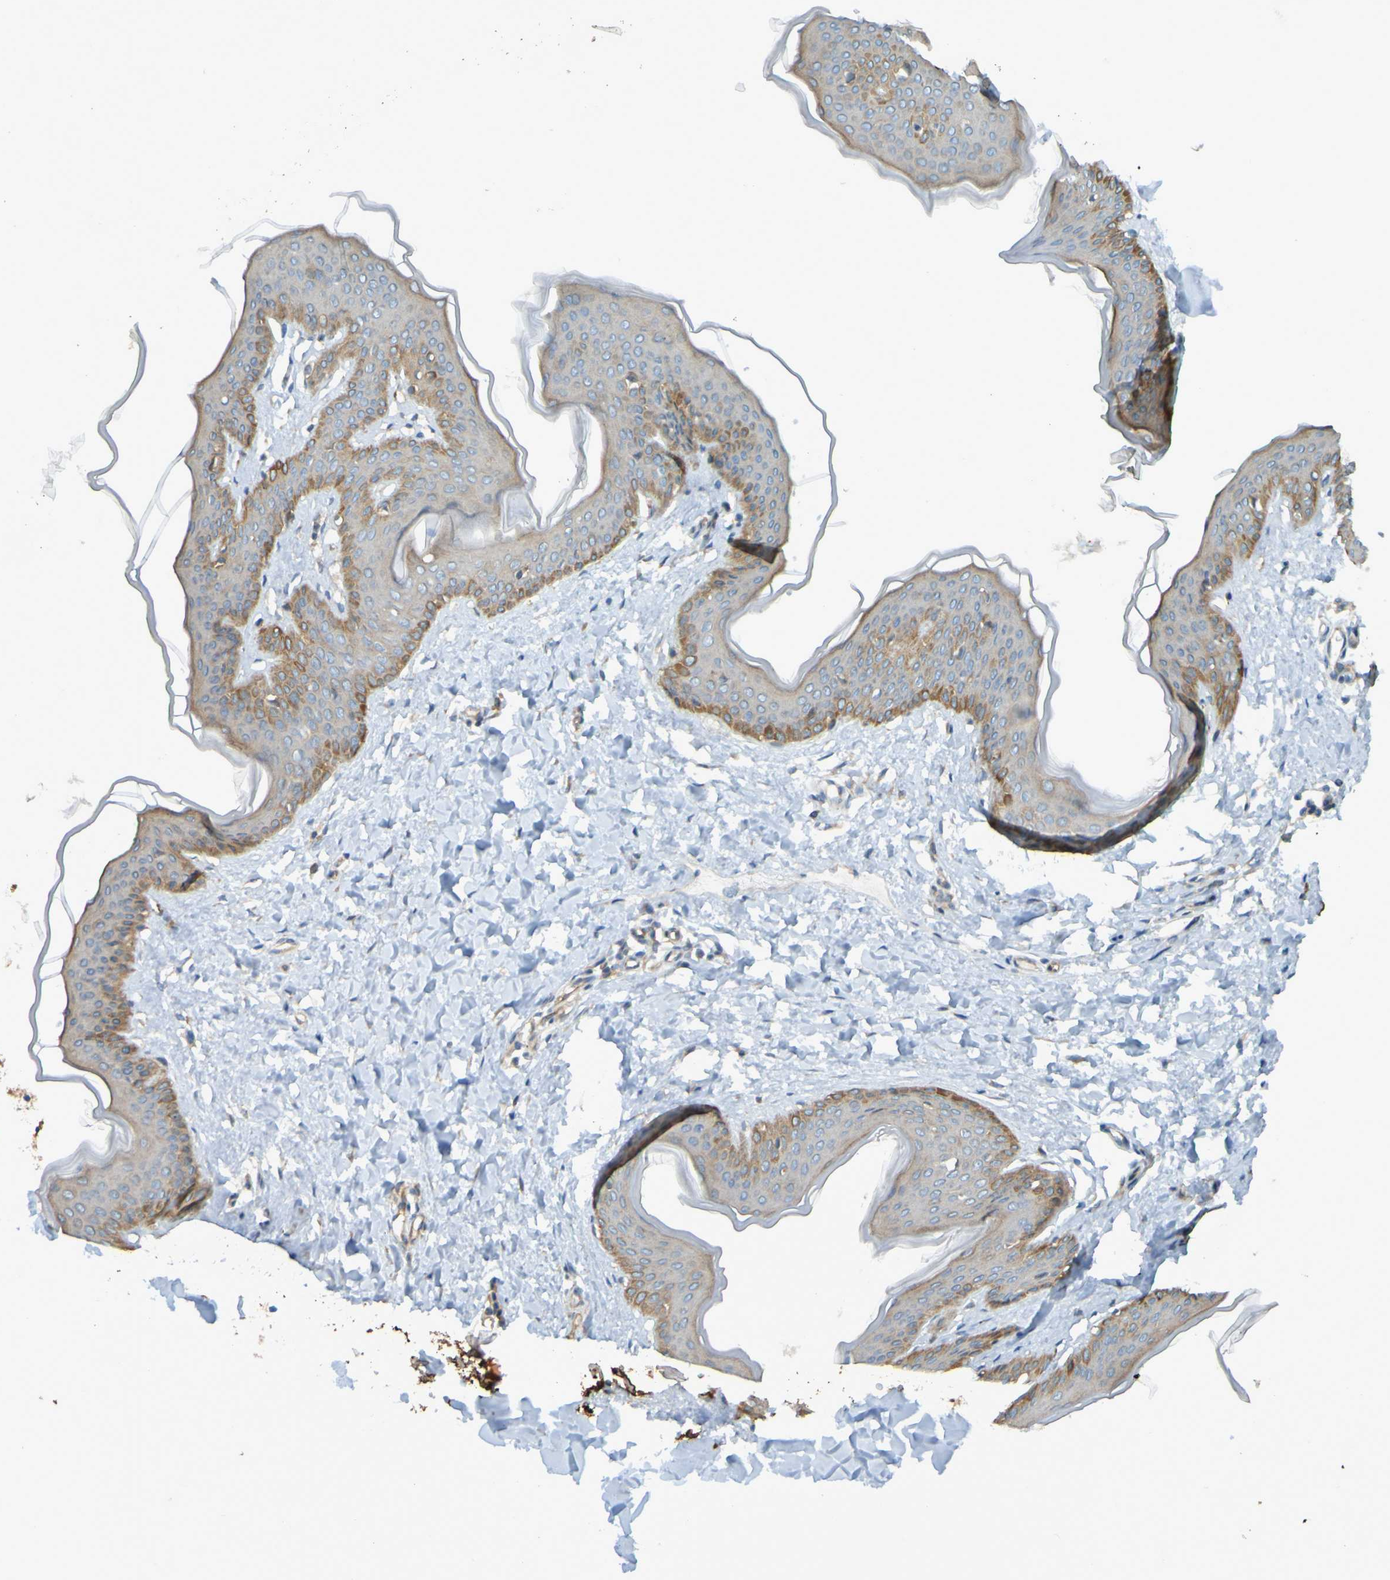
{"staining": {"intensity": "negative", "quantity": "none", "location": "none"}, "tissue": "skin", "cell_type": "Fibroblasts", "image_type": "normal", "snomed": [{"axis": "morphology", "description": "Normal tissue, NOS"}, {"axis": "topography", "description": "Skin"}], "caption": "Human skin stained for a protein using immunohistochemistry exhibits no staining in fibroblasts.", "gene": "DNAJC4", "patient": {"sex": "female", "age": 17}}